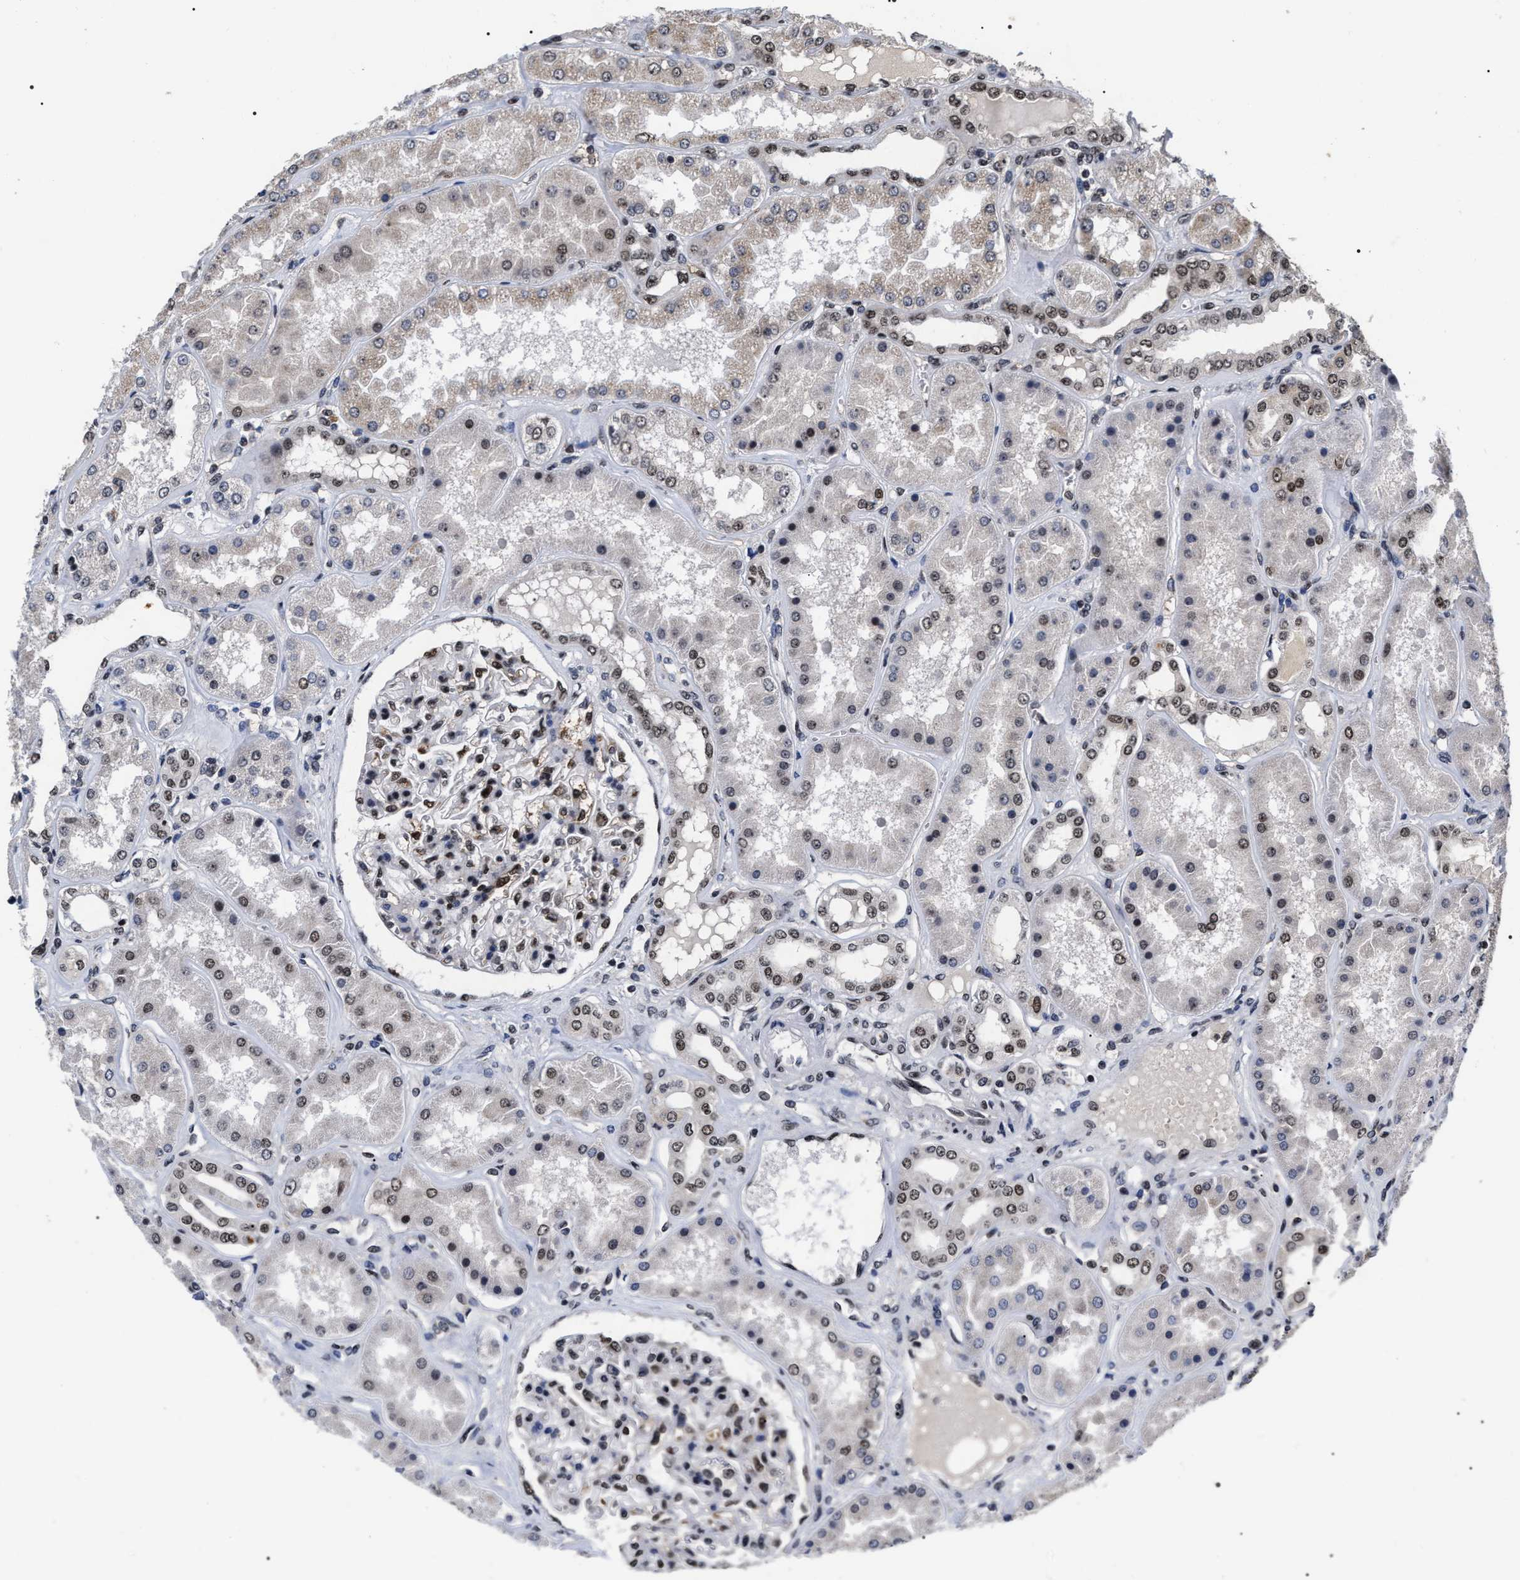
{"staining": {"intensity": "moderate", "quantity": ">75%", "location": "nuclear"}, "tissue": "kidney", "cell_type": "Cells in glomeruli", "image_type": "normal", "snomed": [{"axis": "morphology", "description": "Normal tissue, NOS"}, {"axis": "topography", "description": "Kidney"}], "caption": "Cells in glomeruli exhibit medium levels of moderate nuclear staining in about >75% of cells in benign kidney. (DAB (3,3'-diaminobenzidine) = brown stain, brightfield microscopy at high magnification).", "gene": "RRP1B", "patient": {"sex": "female", "age": 56}}